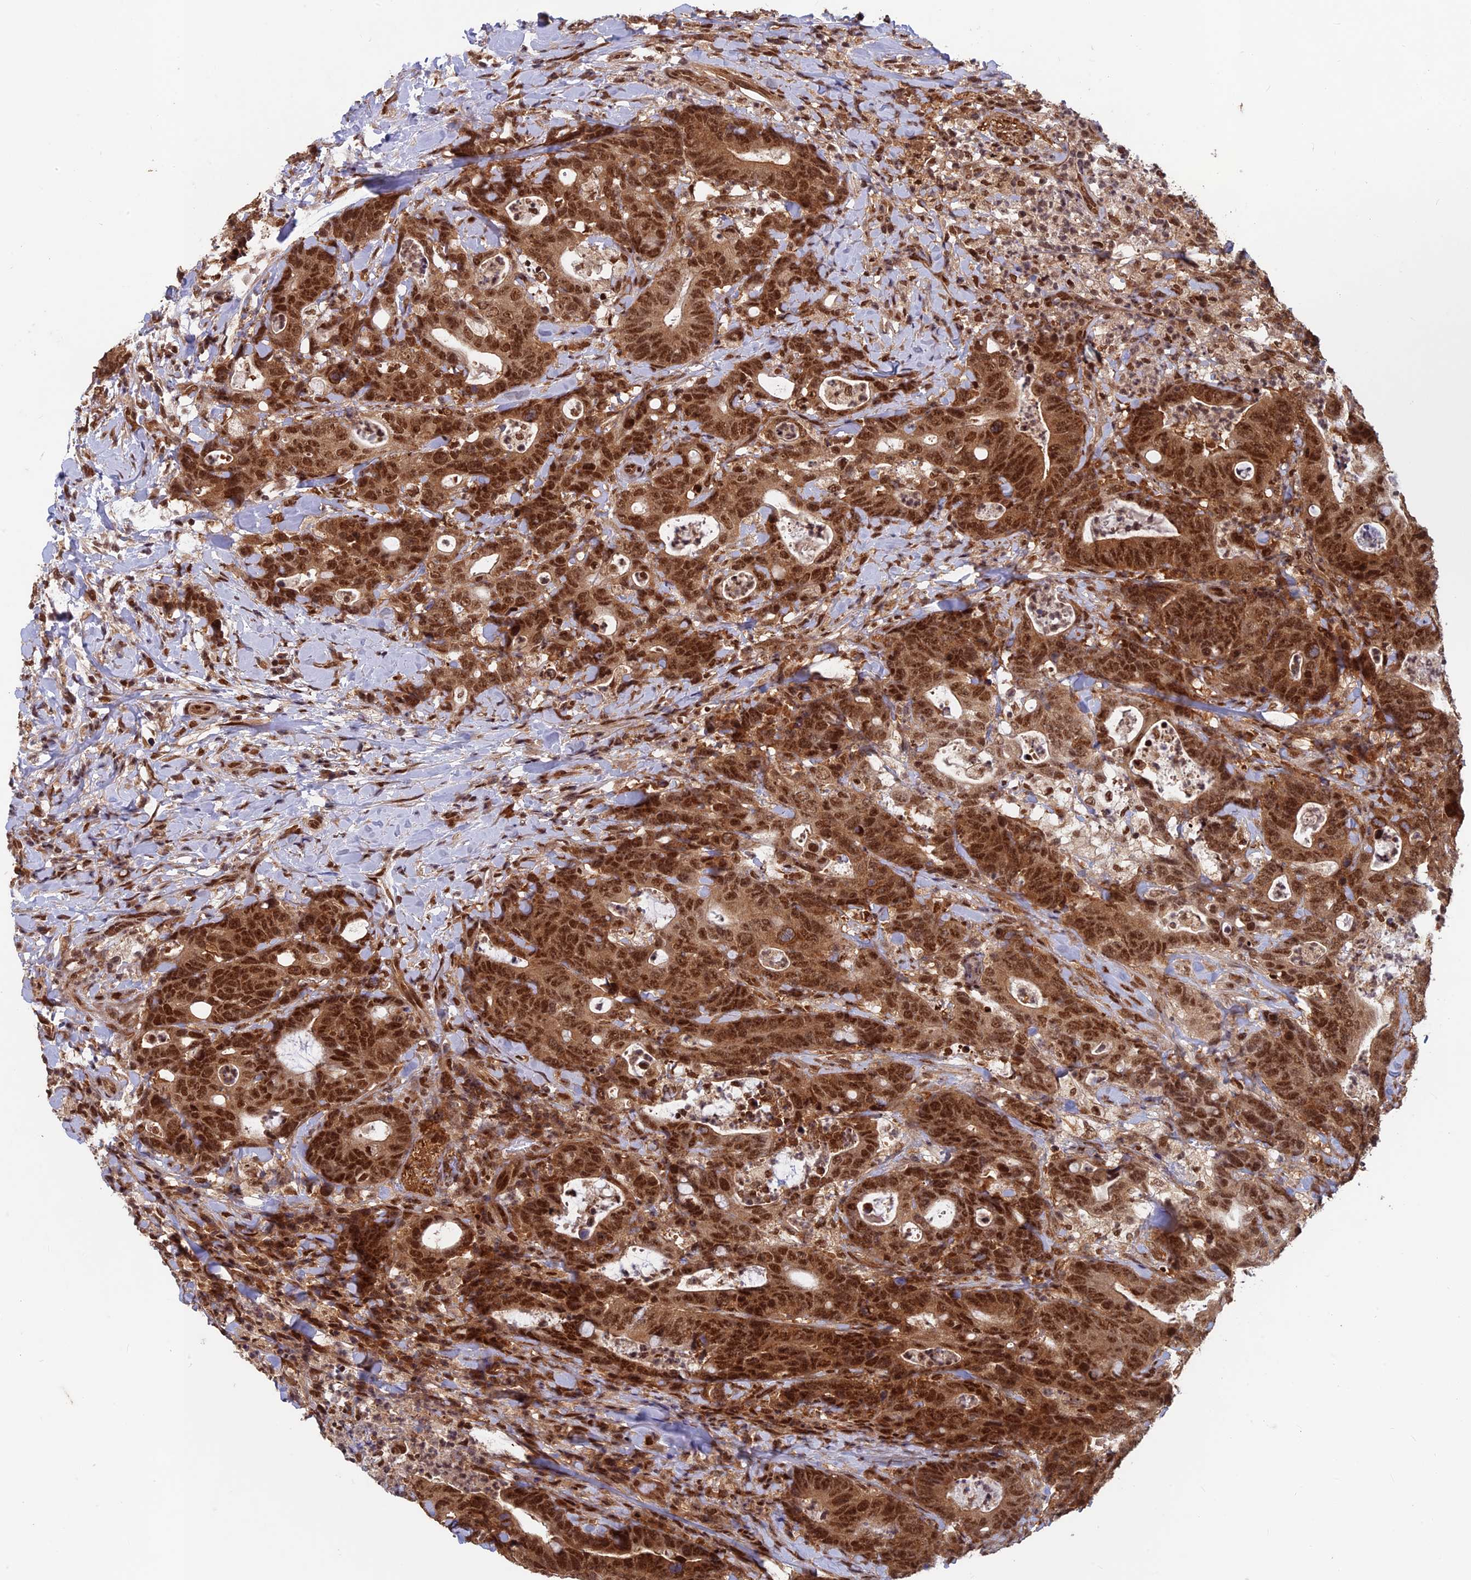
{"staining": {"intensity": "strong", "quantity": ">75%", "location": "cytoplasmic/membranous,nuclear"}, "tissue": "colorectal cancer", "cell_type": "Tumor cells", "image_type": "cancer", "snomed": [{"axis": "morphology", "description": "Adenocarcinoma, NOS"}, {"axis": "topography", "description": "Colon"}], "caption": "The image shows immunohistochemical staining of colorectal adenocarcinoma. There is strong cytoplasmic/membranous and nuclear positivity is seen in about >75% of tumor cells.", "gene": "FAM53C", "patient": {"sex": "female", "age": 82}}